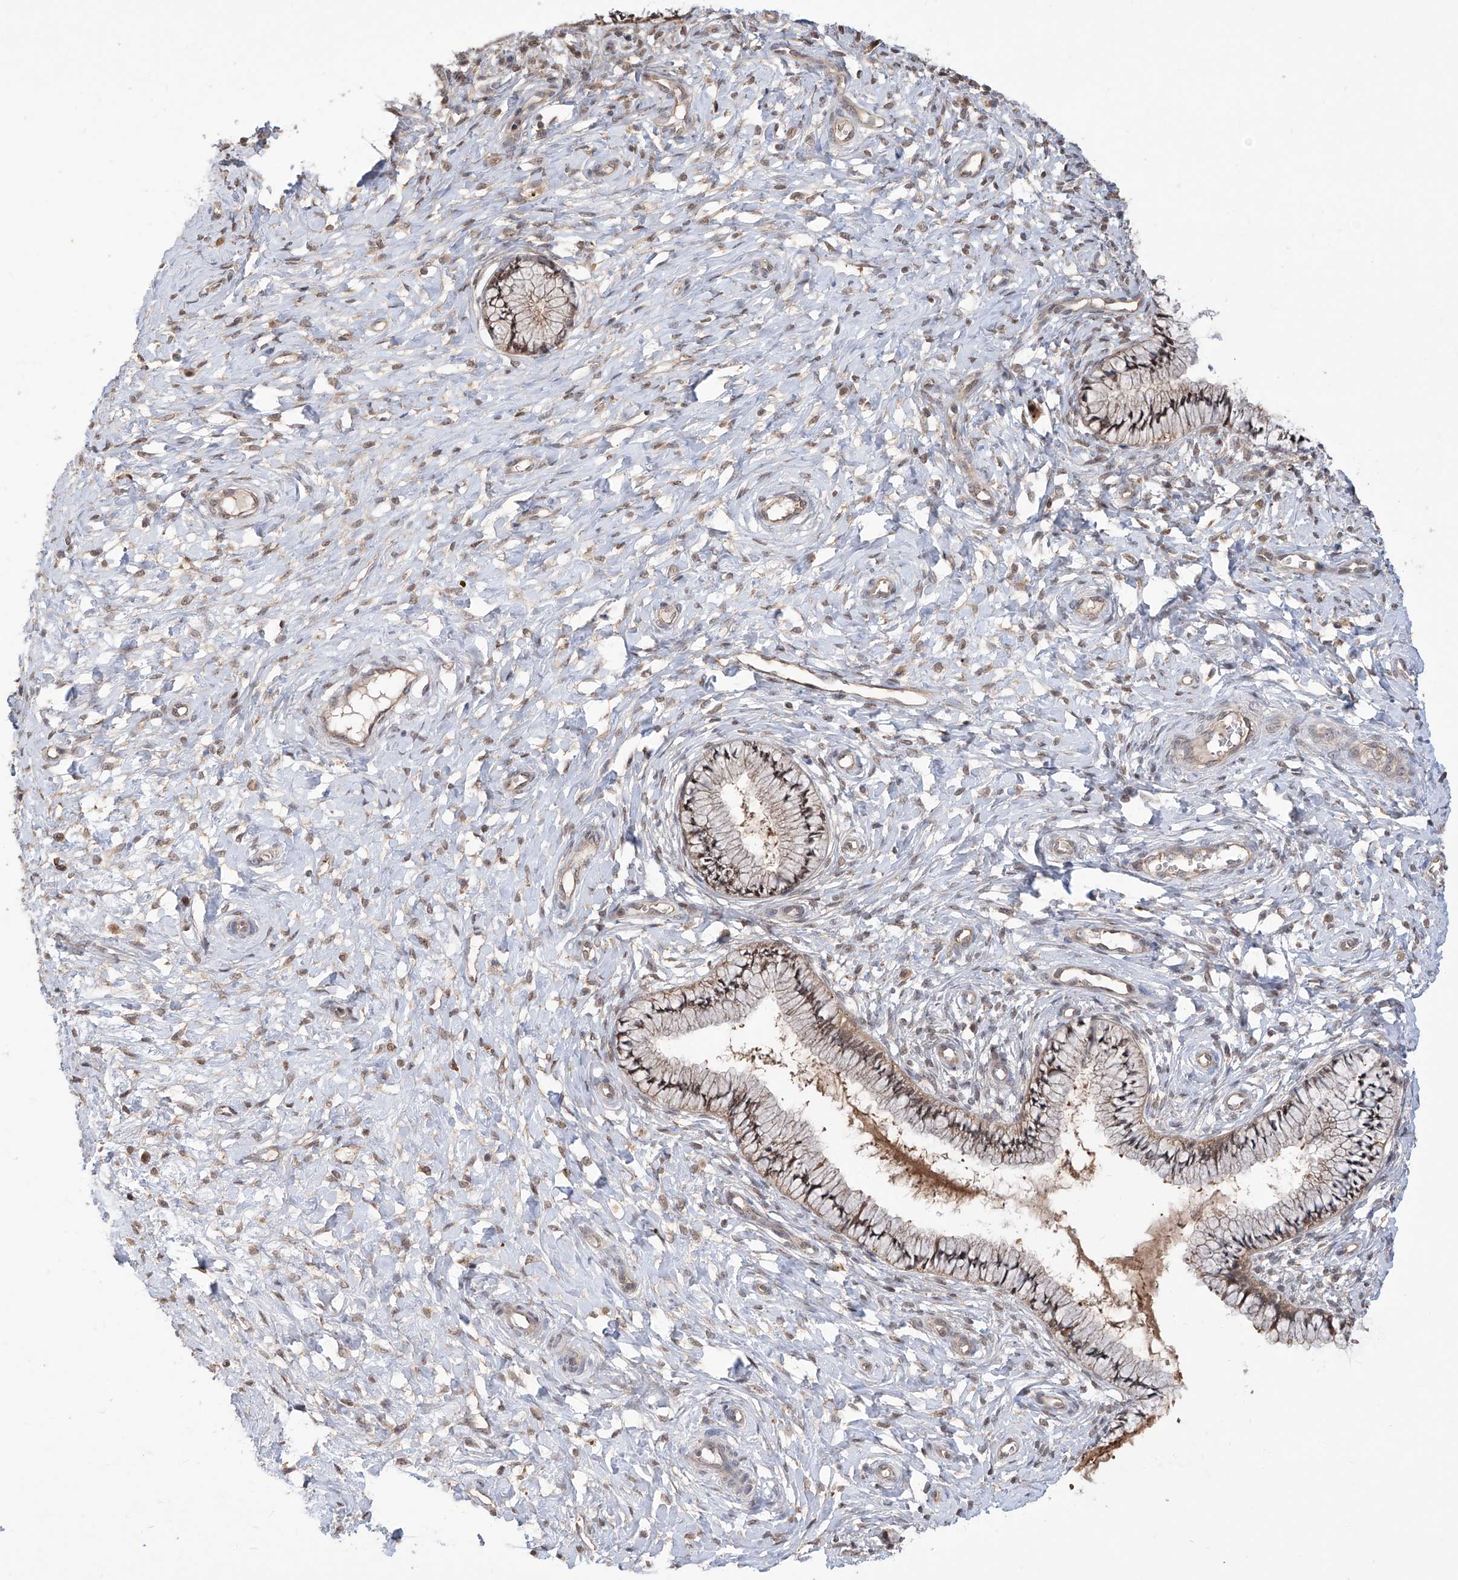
{"staining": {"intensity": "moderate", "quantity": "25%-75%", "location": "cytoplasmic/membranous,nuclear"}, "tissue": "cervix", "cell_type": "Glandular cells", "image_type": "normal", "snomed": [{"axis": "morphology", "description": "Normal tissue, NOS"}, {"axis": "topography", "description": "Cervix"}], "caption": "Normal cervix displays moderate cytoplasmic/membranous,nuclear staining in approximately 25%-75% of glandular cells.", "gene": "HOXC8", "patient": {"sex": "female", "age": 36}}